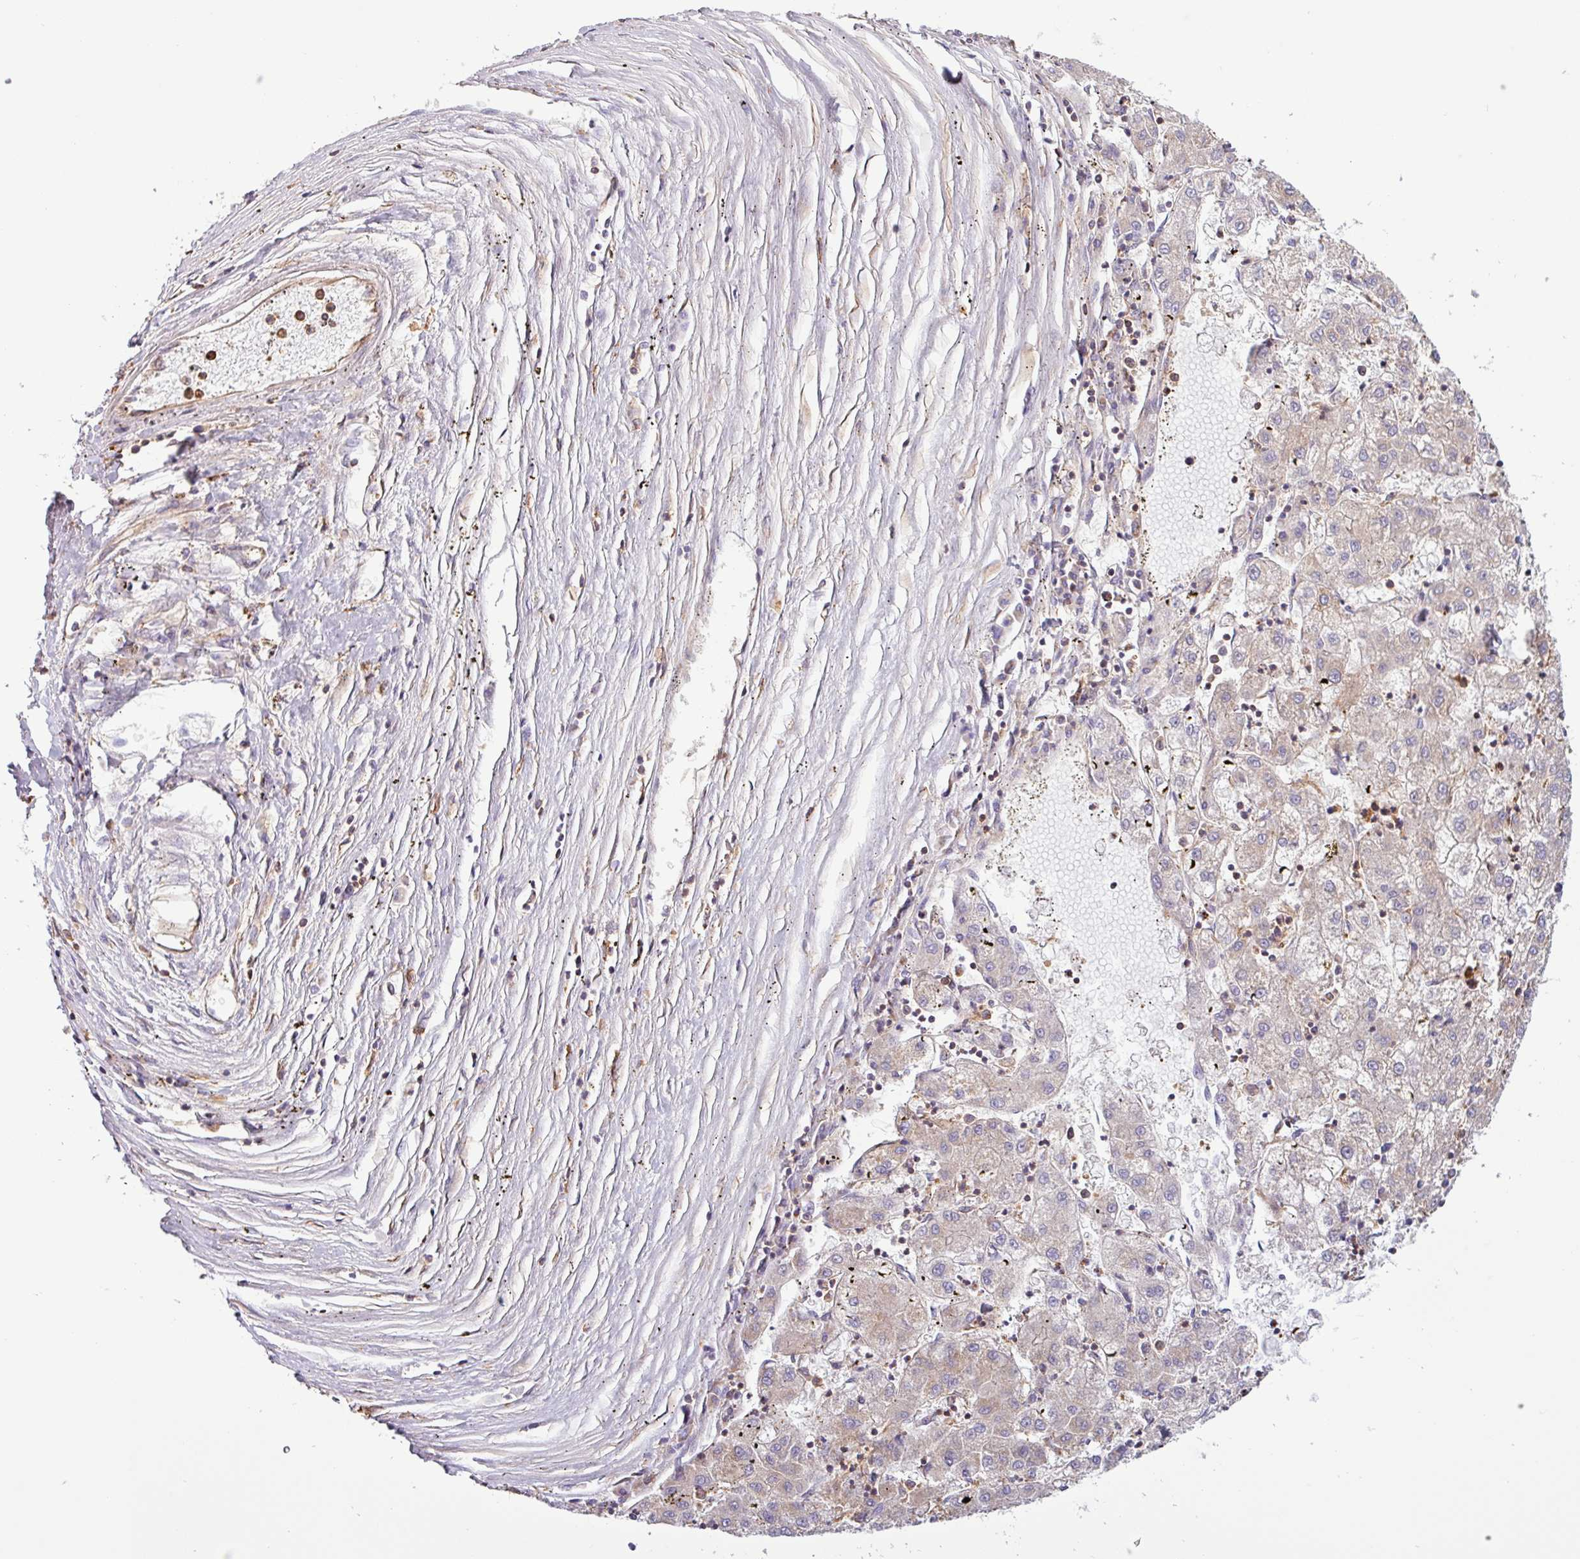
{"staining": {"intensity": "weak", "quantity": "<25%", "location": "cytoplasmic/membranous"}, "tissue": "liver cancer", "cell_type": "Tumor cells", "image_type": "cancer", "snomed": [{"axis": "morphology", "description": "Carcinoma, Hepatocellular, NOS"}, {"axis": "topography", "description": "Liver"}], "caption": "Immunohistochemistry photomicrograph of human liver cancer (hepatocellular carcinoma) stained for a protein (brown), which exhibits no staining in tumor cells.", "gene": "ACTR3", "patient": {"sex": "male", "age": 72}}